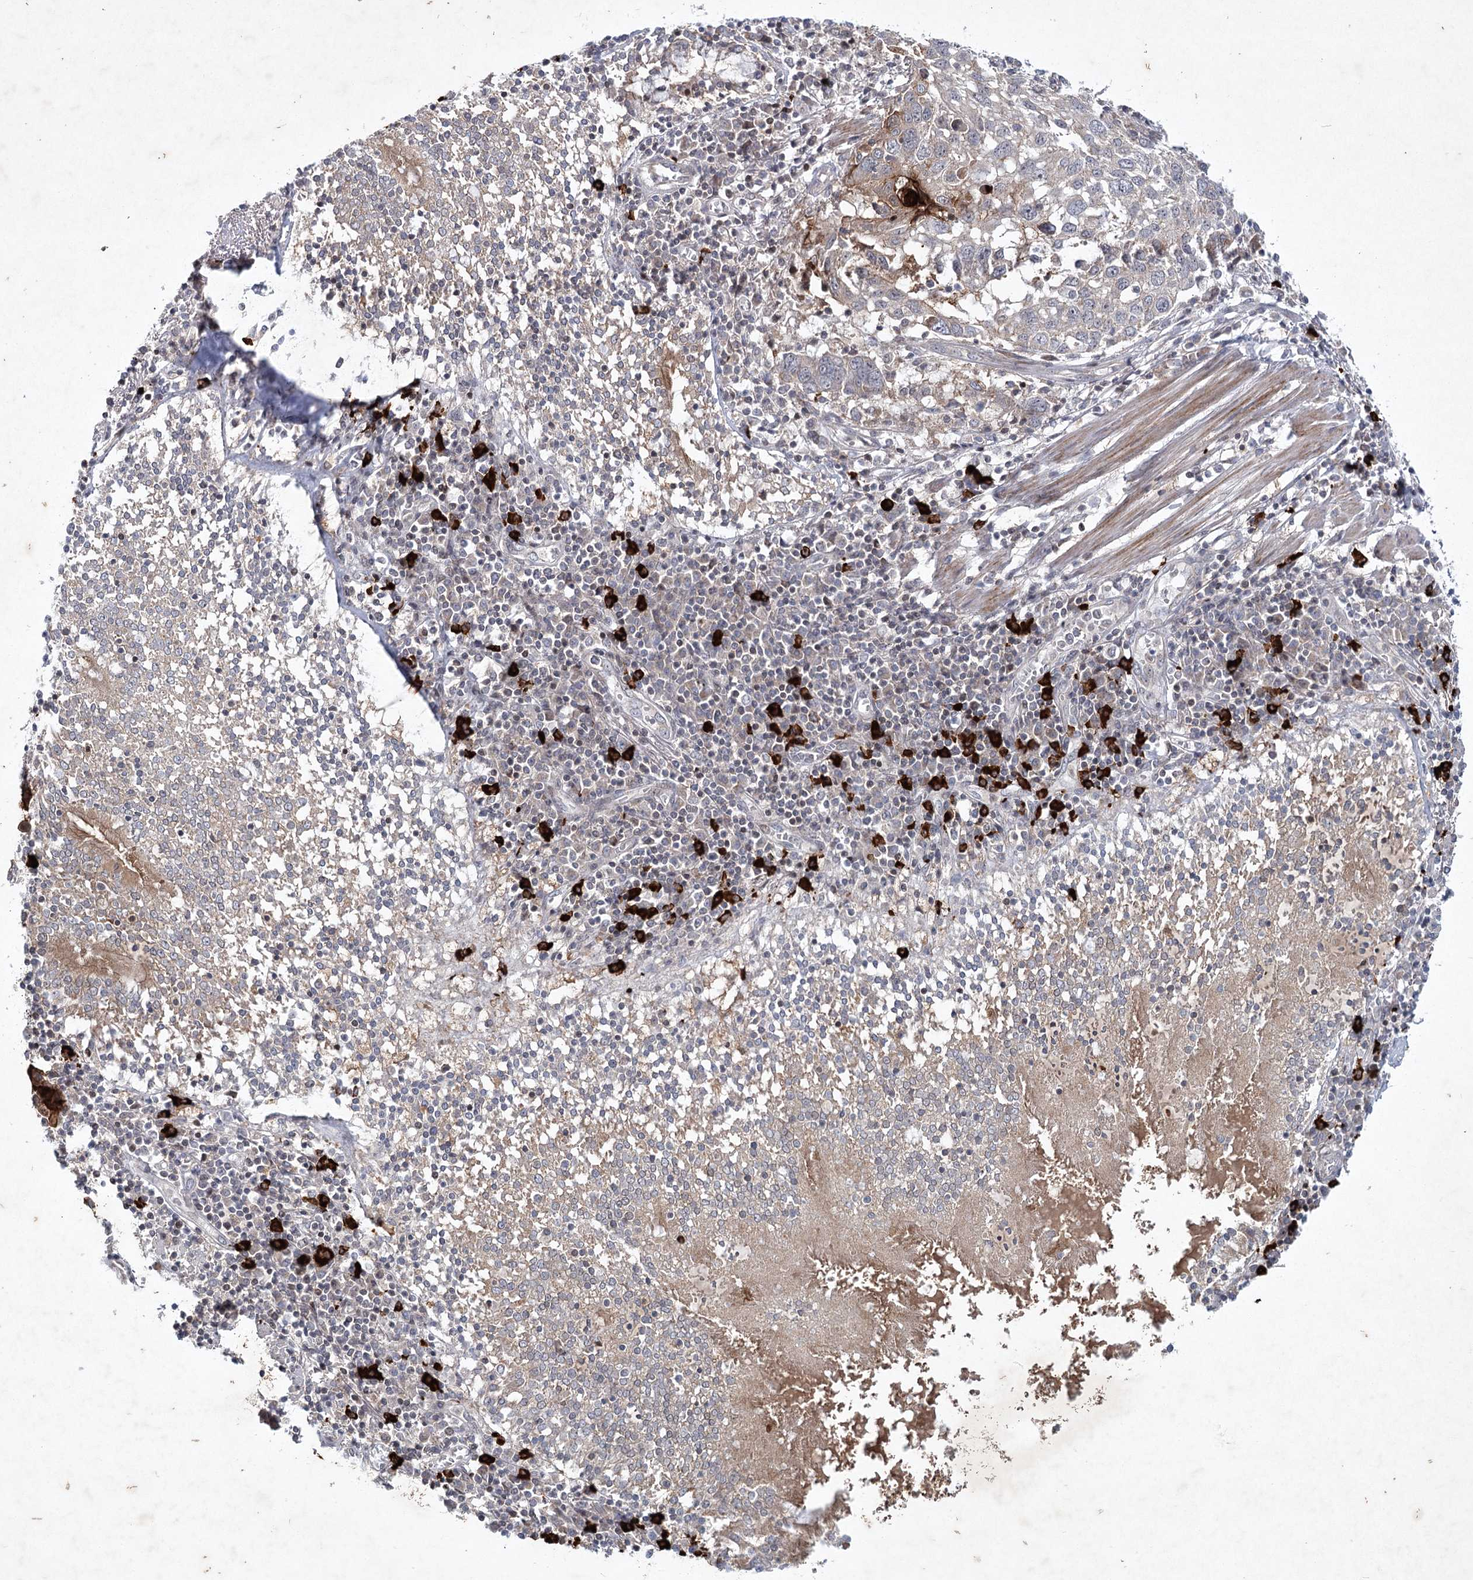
{"staining": {"intensity": "moderate", "quantity": "<25%", "location": "cytoplasmic/membranous"}, "tissue": "lung cancer", "cell_type": "Tumor cells", "image_type": "cancer", "snomed": [{"axis": "morphology", "description": "Squamous cell carcinoma, NOS"}, {"axis": "topography", "description": "Lung"}], "caption": "A low amount of moderate cytoplasmic/membranous positivity is present in about <25% of tumor cells in lung squamous cell carcinoma tissue. (DAB (3,3'-diaminobenzidine) = brown stain, brightfield microscopy at high magnification).", "gene": "MAP3K13", "patient": {"sex": "male", "age": 65}}